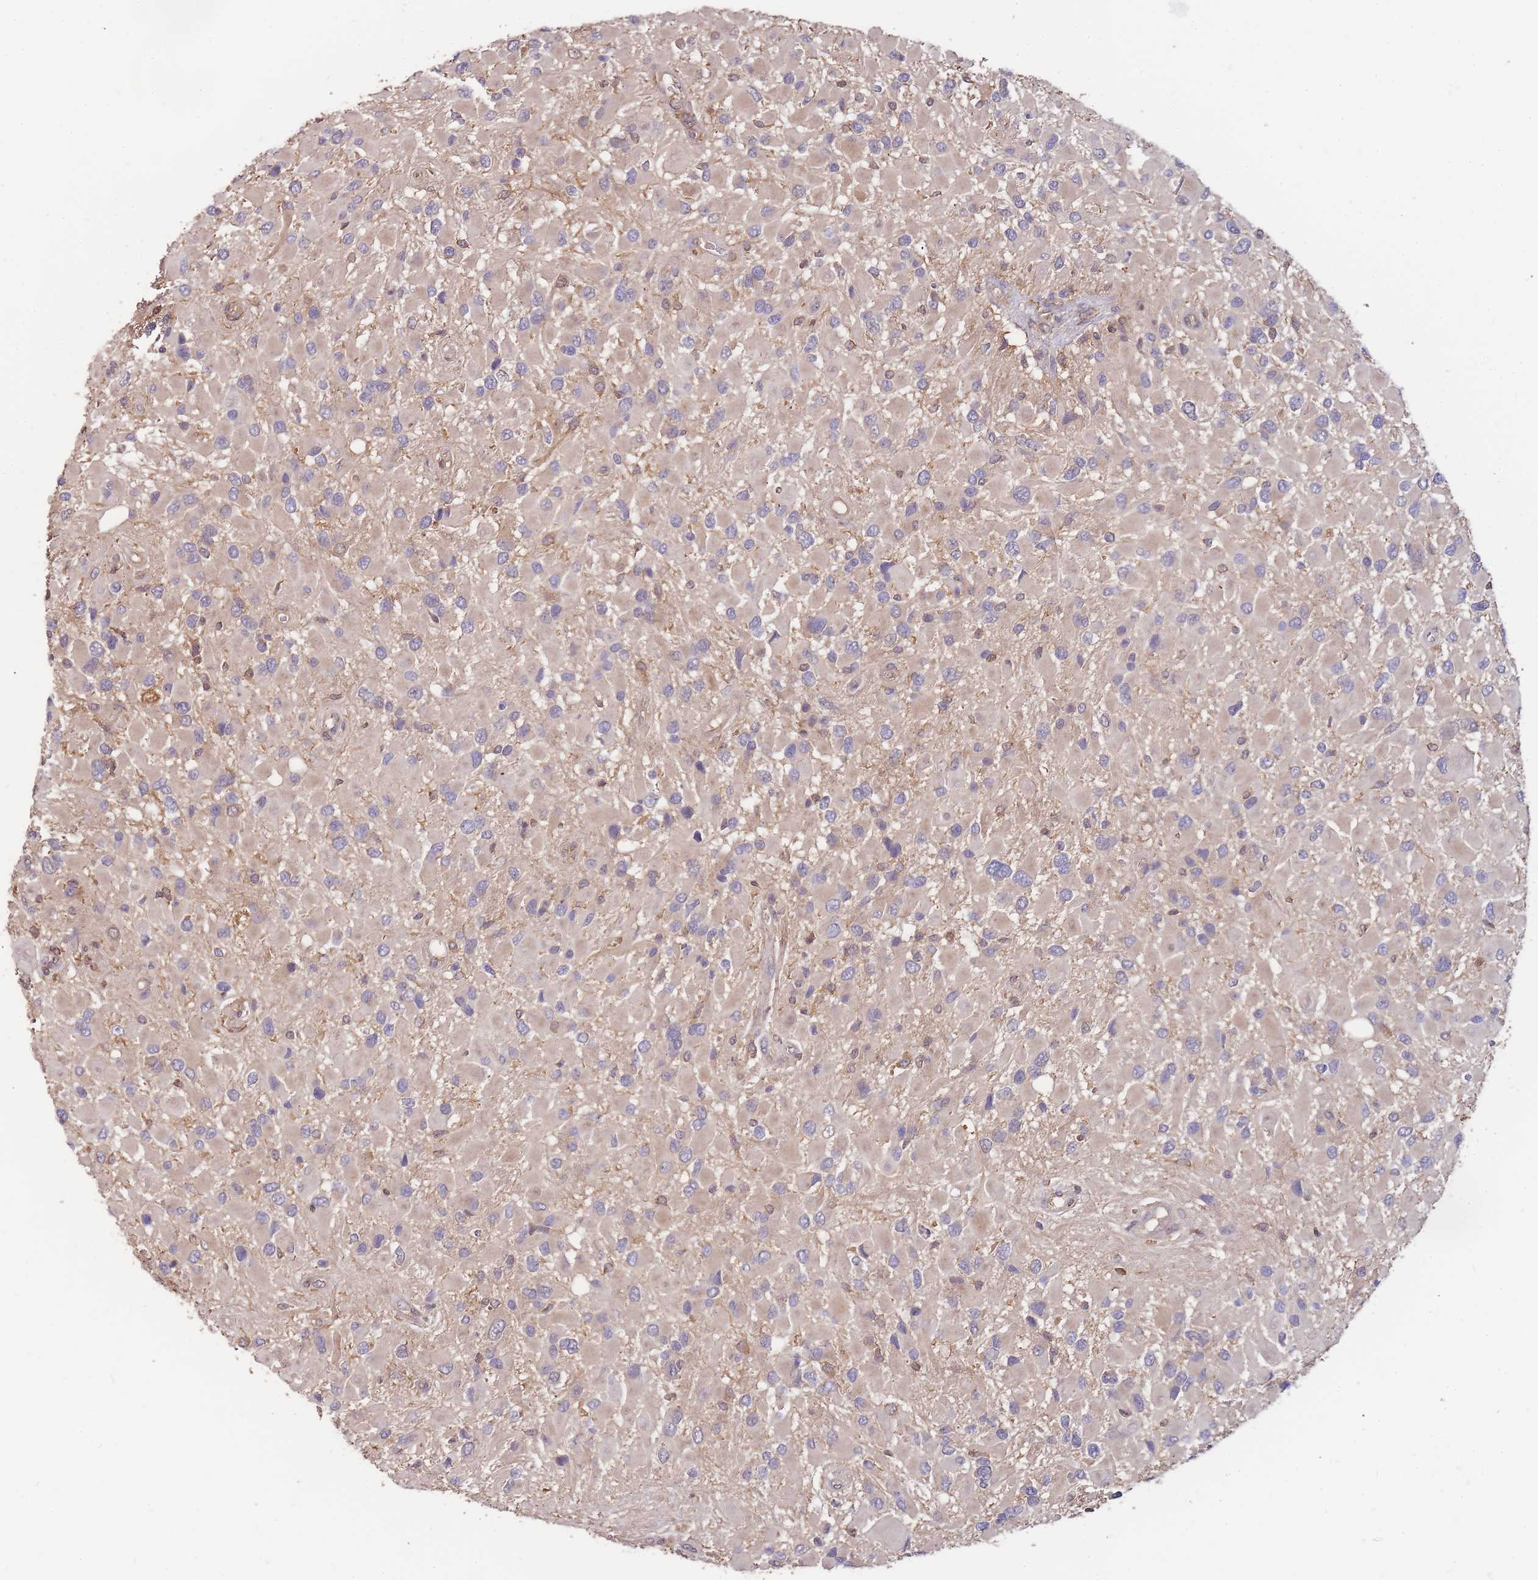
{"staining": {"intensity": "negative", "quantity": "none", "location": "none"}, "tissue": "glioma", "cell_type": "Tumor cells", "image_type": "cancer", "snomed": [{"axis": "morphology", "description": "Glioma, malignant, High grade"}, {"axis": "topography", "description": "Brain"}], "caption": "The photomicrograph shows no significant staining in tumor cells of glioma.", "gene": "CDKN2AIPNL", "patient": {"sex": "male", "age": 53}}